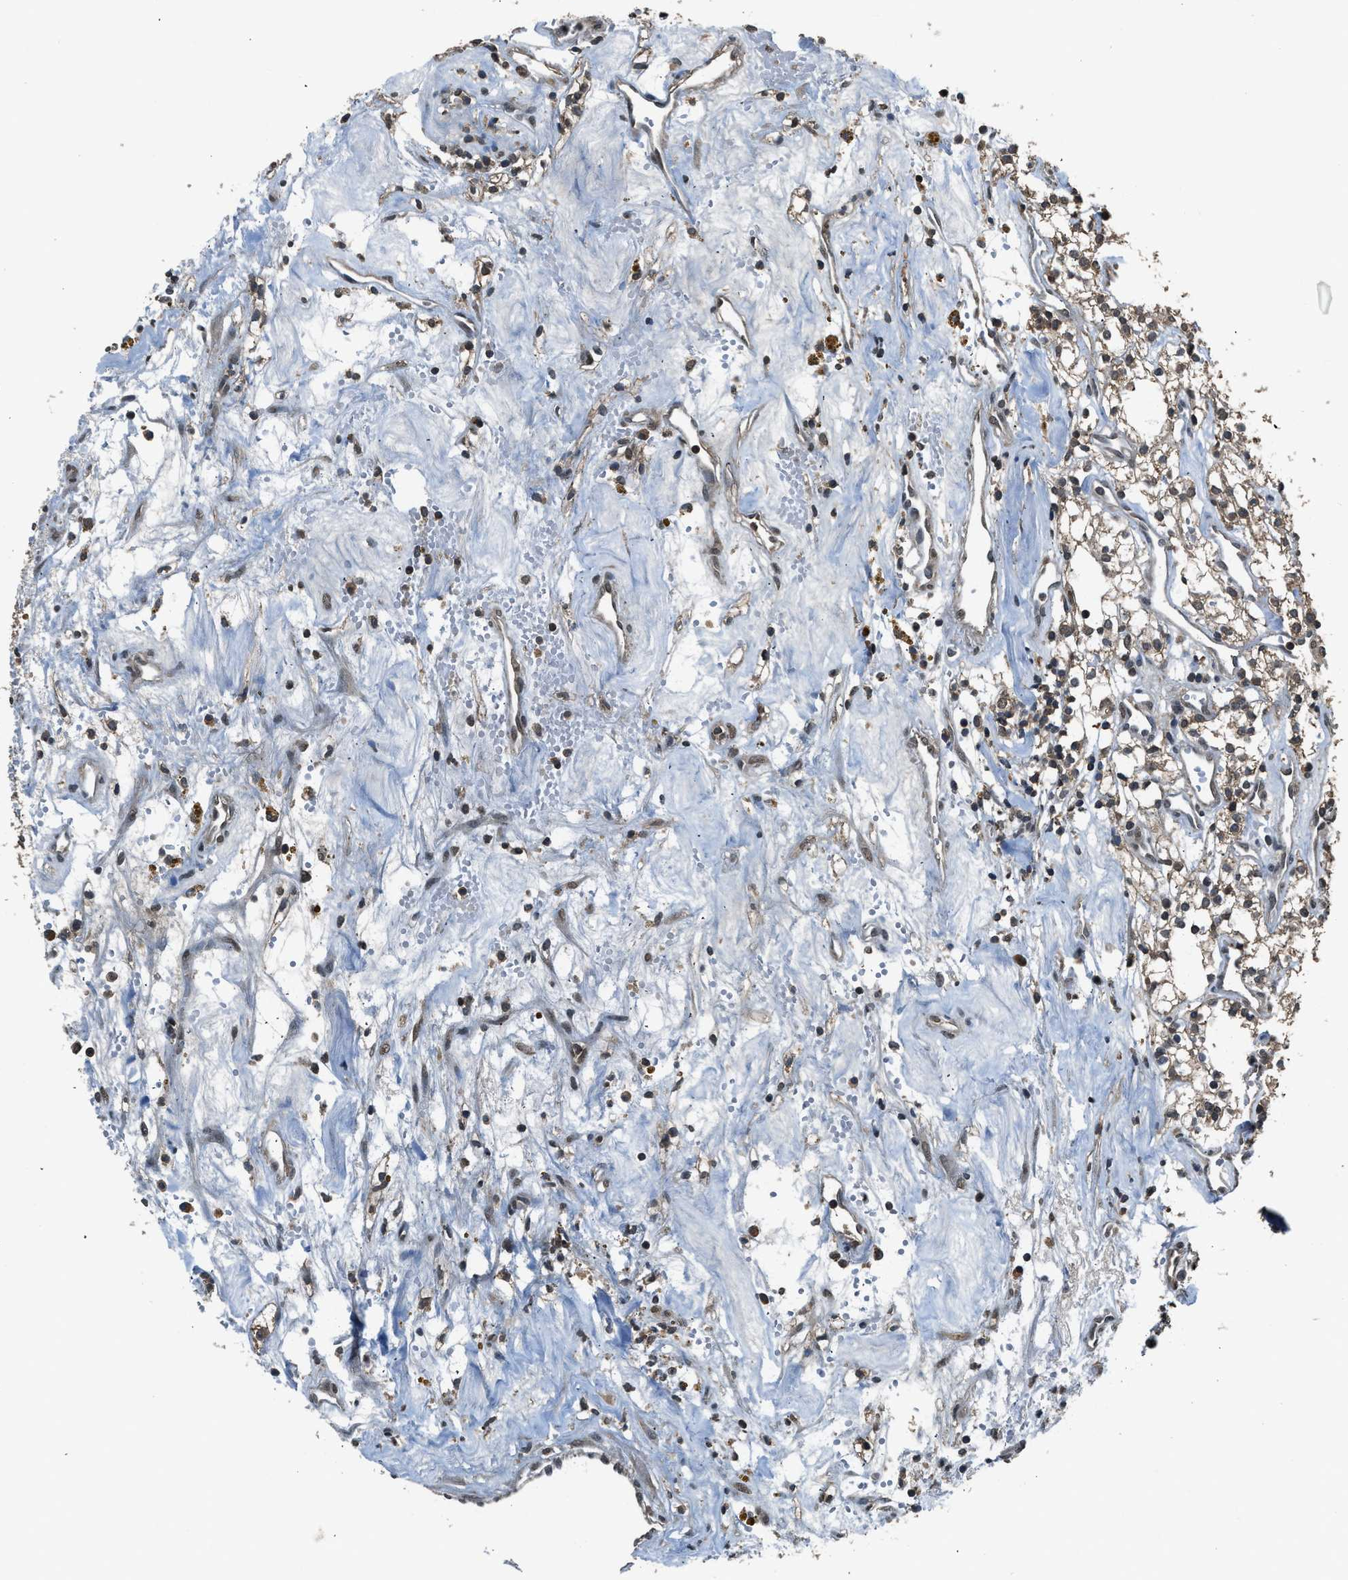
{"staining": {"intensity": "weak", "quantity": ">75%", "location": "cytoplasmic/membranous"}, "tissue": "renal cancer", "cell_type": "Tumor cells", "image_type": "cancer", "snomed": [{"axis": "morphology", "description": "Adenocarcinoma, NOS"}, {"axis": "topography", "description": "Kidney"}], "caption": "Brown immunohistochemical staining in adenocarcinoma (renal) demonstrates weak cytoplasmic/membranous positivity in approximately >75% of tumor cells.", "gene": "SLC15A4", "patient": {"sex": "male", "age": 59}}